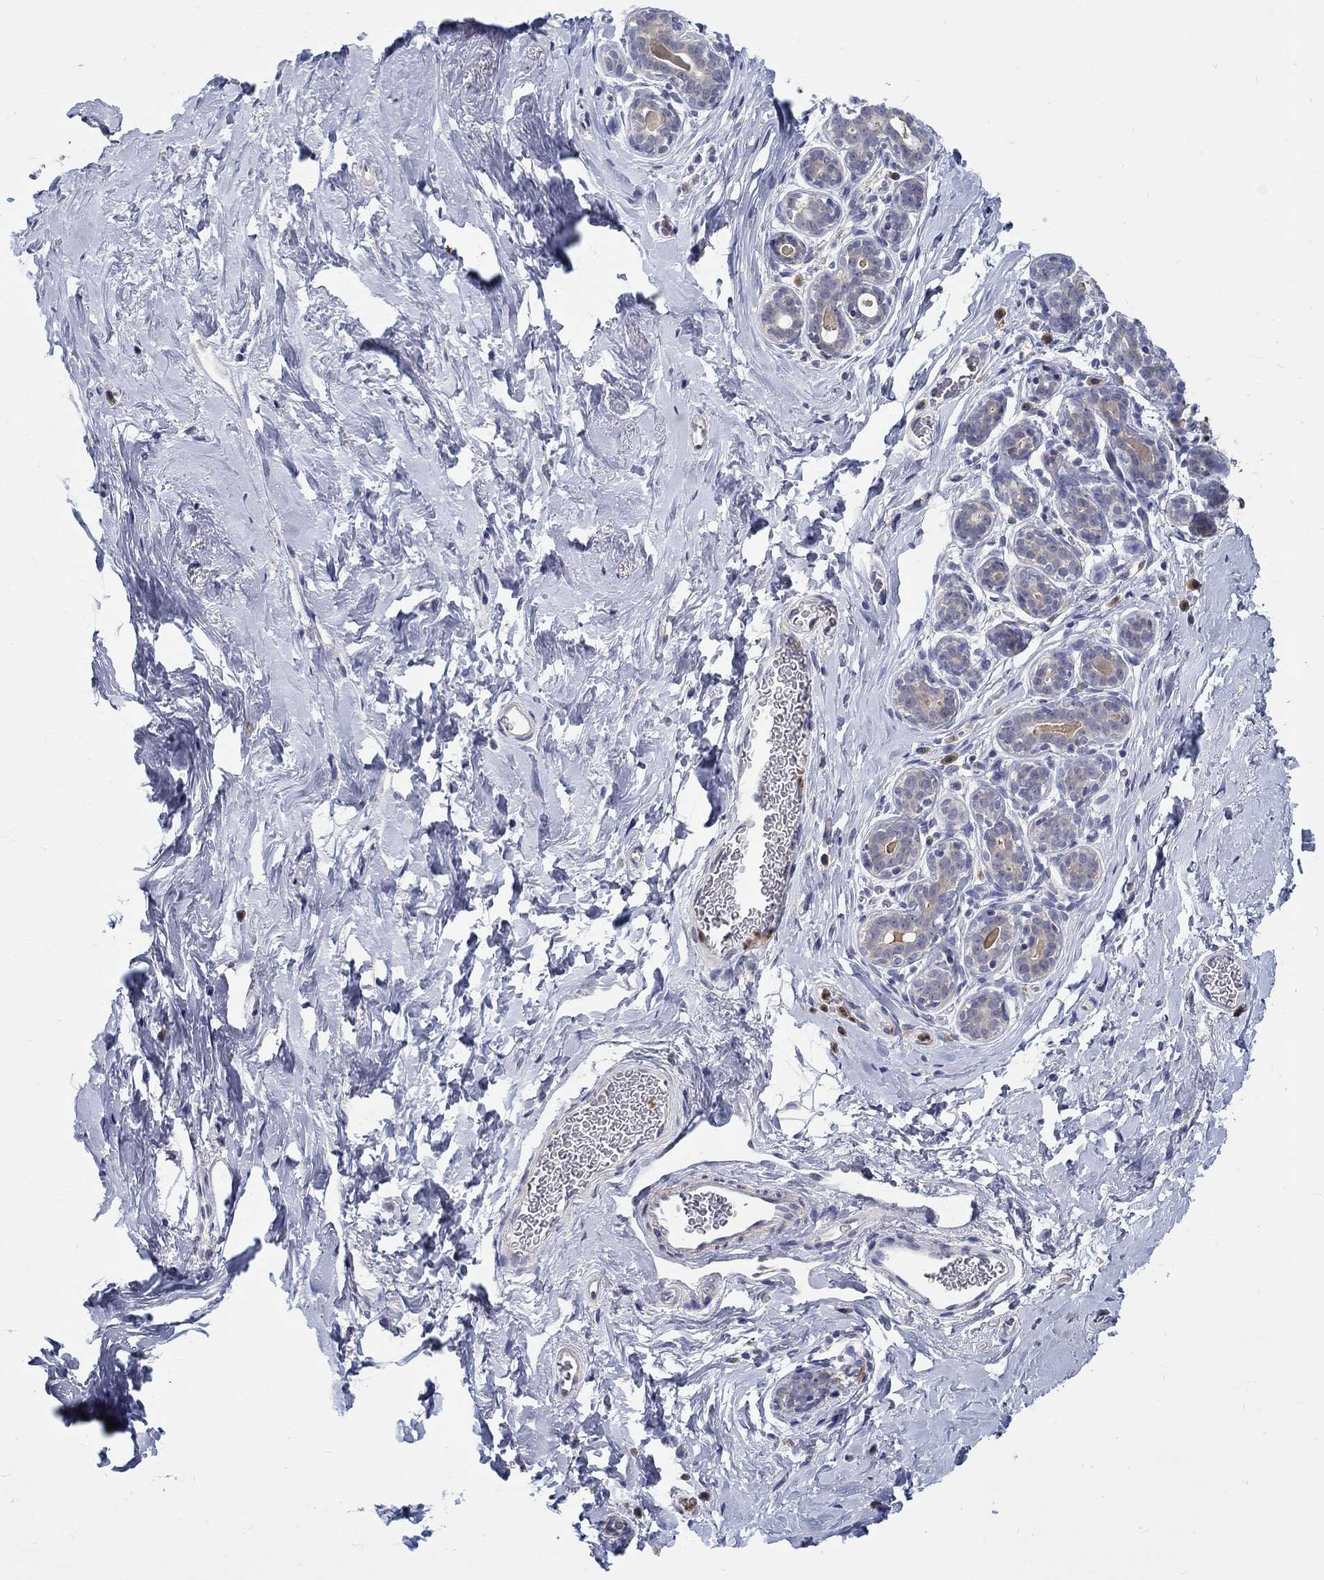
{"staining": {"intensity": "negative", "quantity": "none", "location": "none"}, "tissue": "breast", "cell_type": "Adipocytes", "image_type": "normal", "snomed": [{"axis": "morphology", "description": "Normal tissue, NOS"}, {"axis": "topography", "description": "Skin"}, {"axis": "topography", "description": "Breast"}], "caption": "Immunohistochemical staining of benign human breast exhibits no significant expression in adipocytes. (DAB immunohistochemistry, high magnification).", "gene": "ABCA4", "patient": {"sex": "female", "age": 43}}